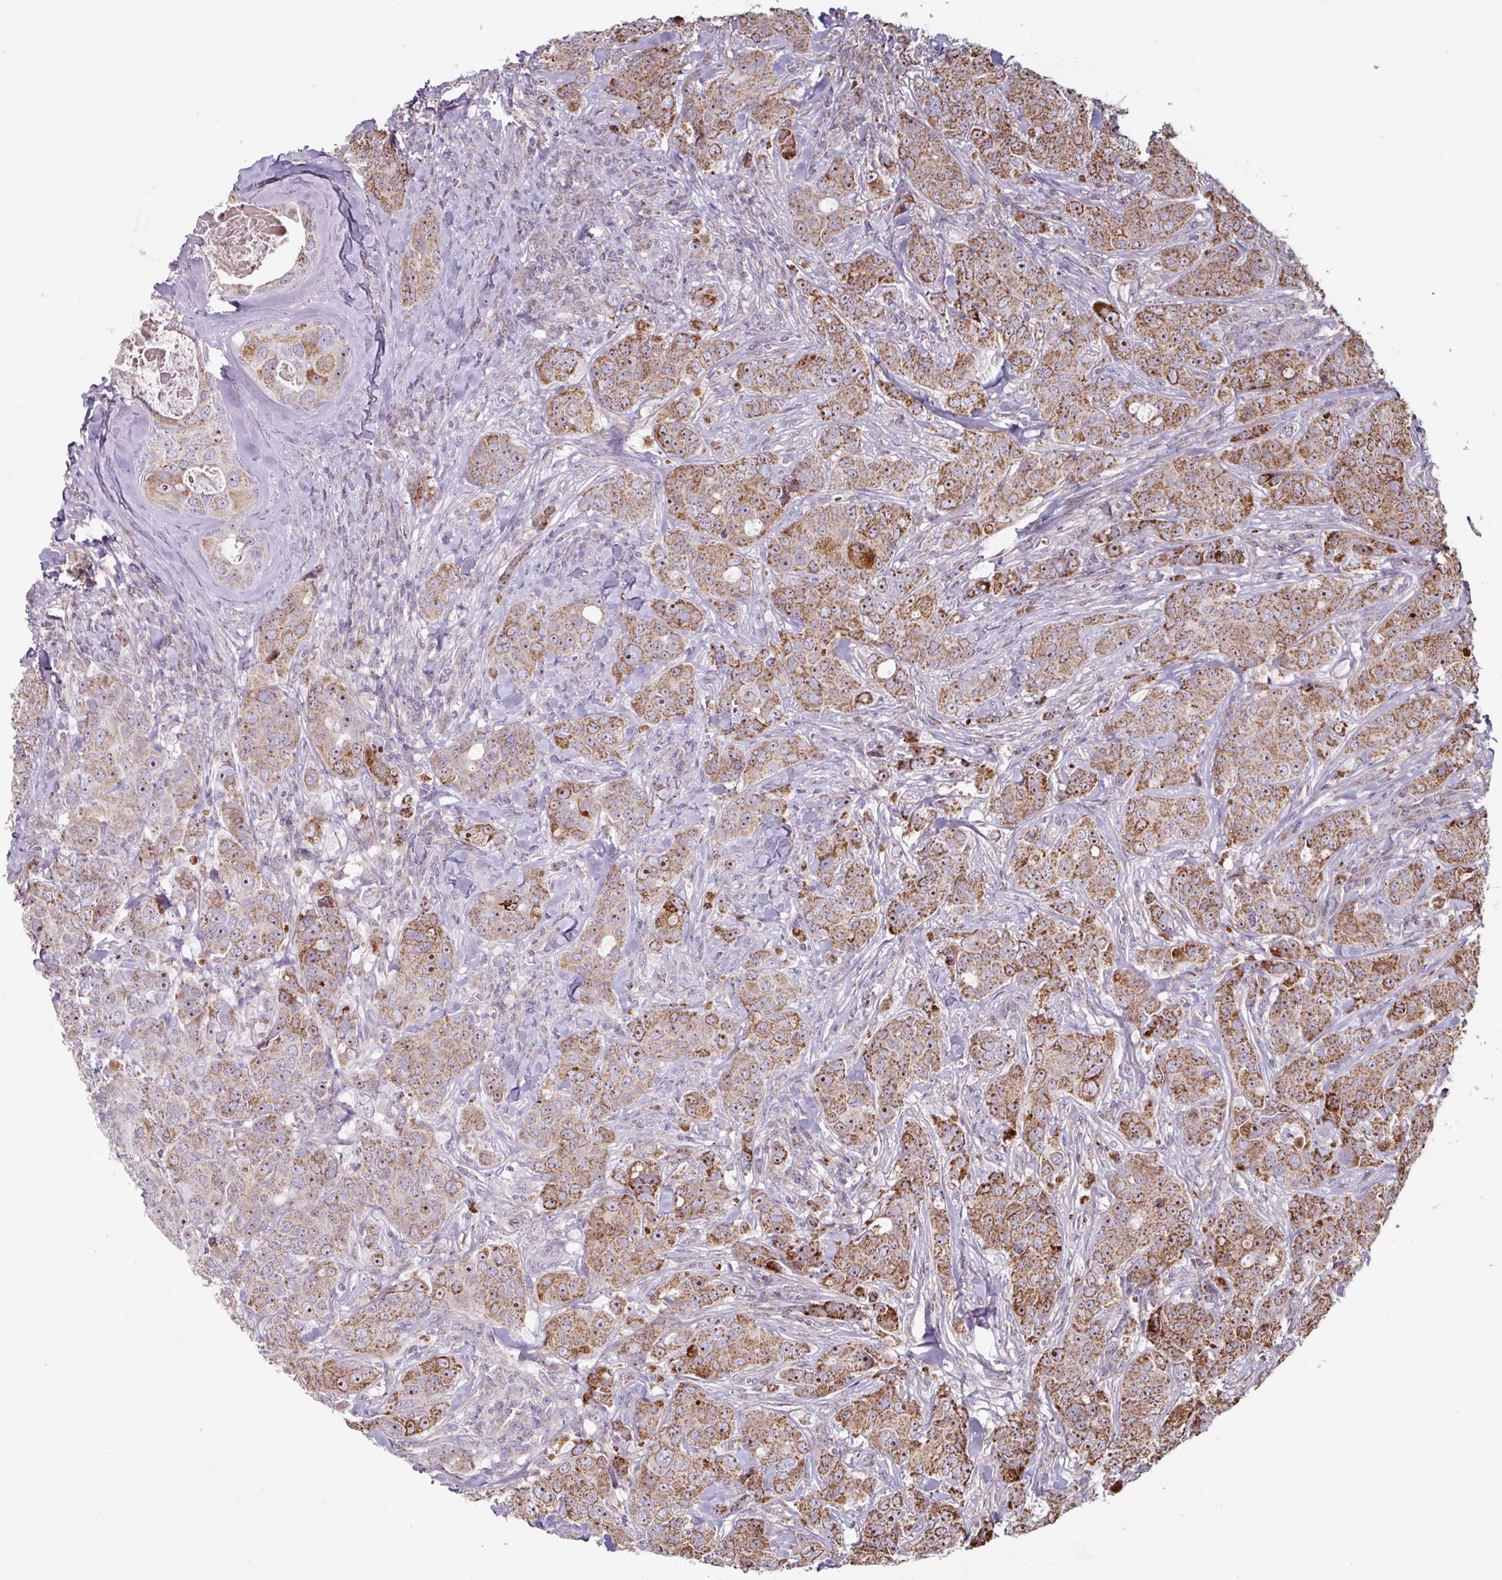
{"staining": {"intensity": "moderate", "quantity": ">75%", "location": "cytoplasmic/membranous"}, "tissue": "breast cancer", "cell_type": "Tumor cells", "image_type": "cancer", "snomed": [{"axis": "morphology", "description": "Duct carcinoma"}, {"axis": "topography", "description": "Breast"}], "caption": "DAB (3,3'-diaminobenzidine) immunohistochemical staining of invasive ductal carcinoma (breast) exhibits moderate cytoplasmic/membranous protein staining in approximately >75% of tumor cells.", "gene": "OR2D3", "patient": {"sex": "female", "age": 43}}